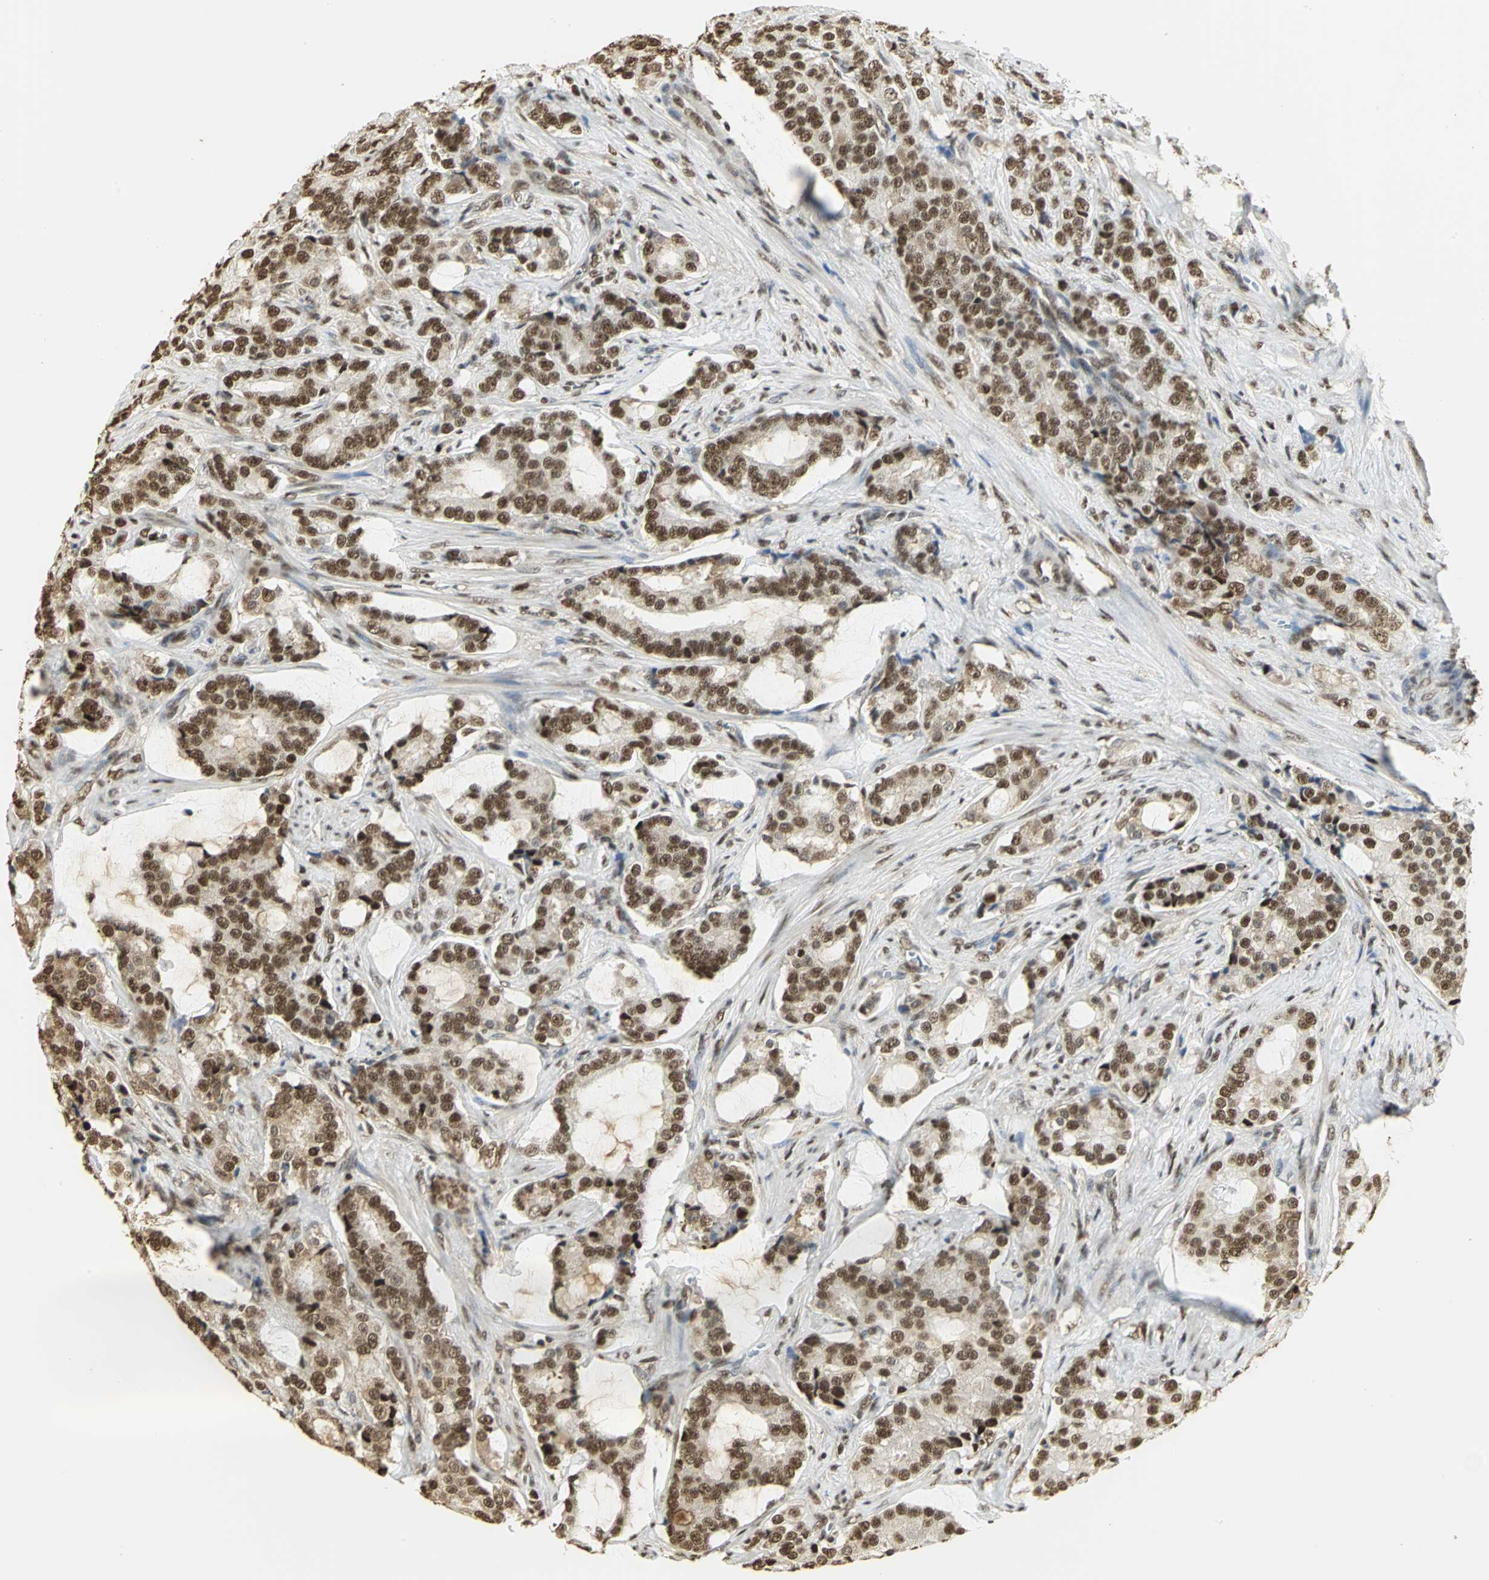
{"staining": {"intensity": "moderate", "quantity": ">75%", "location": "cytoplasmic/membranous,nuclear"}, "tissue": "prostate cancer", "cell_type": "Tumor cells", "image_type": "cancer", "snomed": [{"axis": "morphology", "description": "Adenocarcinoma, Low grade"}, {"axis": "topography", "description": "Prostate"}], "caption": "Moderate cytoplasmic/membranous and nuclear protein positivity is appreciated in about >75% of tumor cells in prostate cancer (adenocarcinoma (low-grade)). The staining is performed using DAB (3,3'-diaminobenzidine) brown chromogen to label protein expression. The nuclei are counter-stained blue using hematoxylin.", "gene": "SET", "patient": {"sex": "male", "age": 58}}